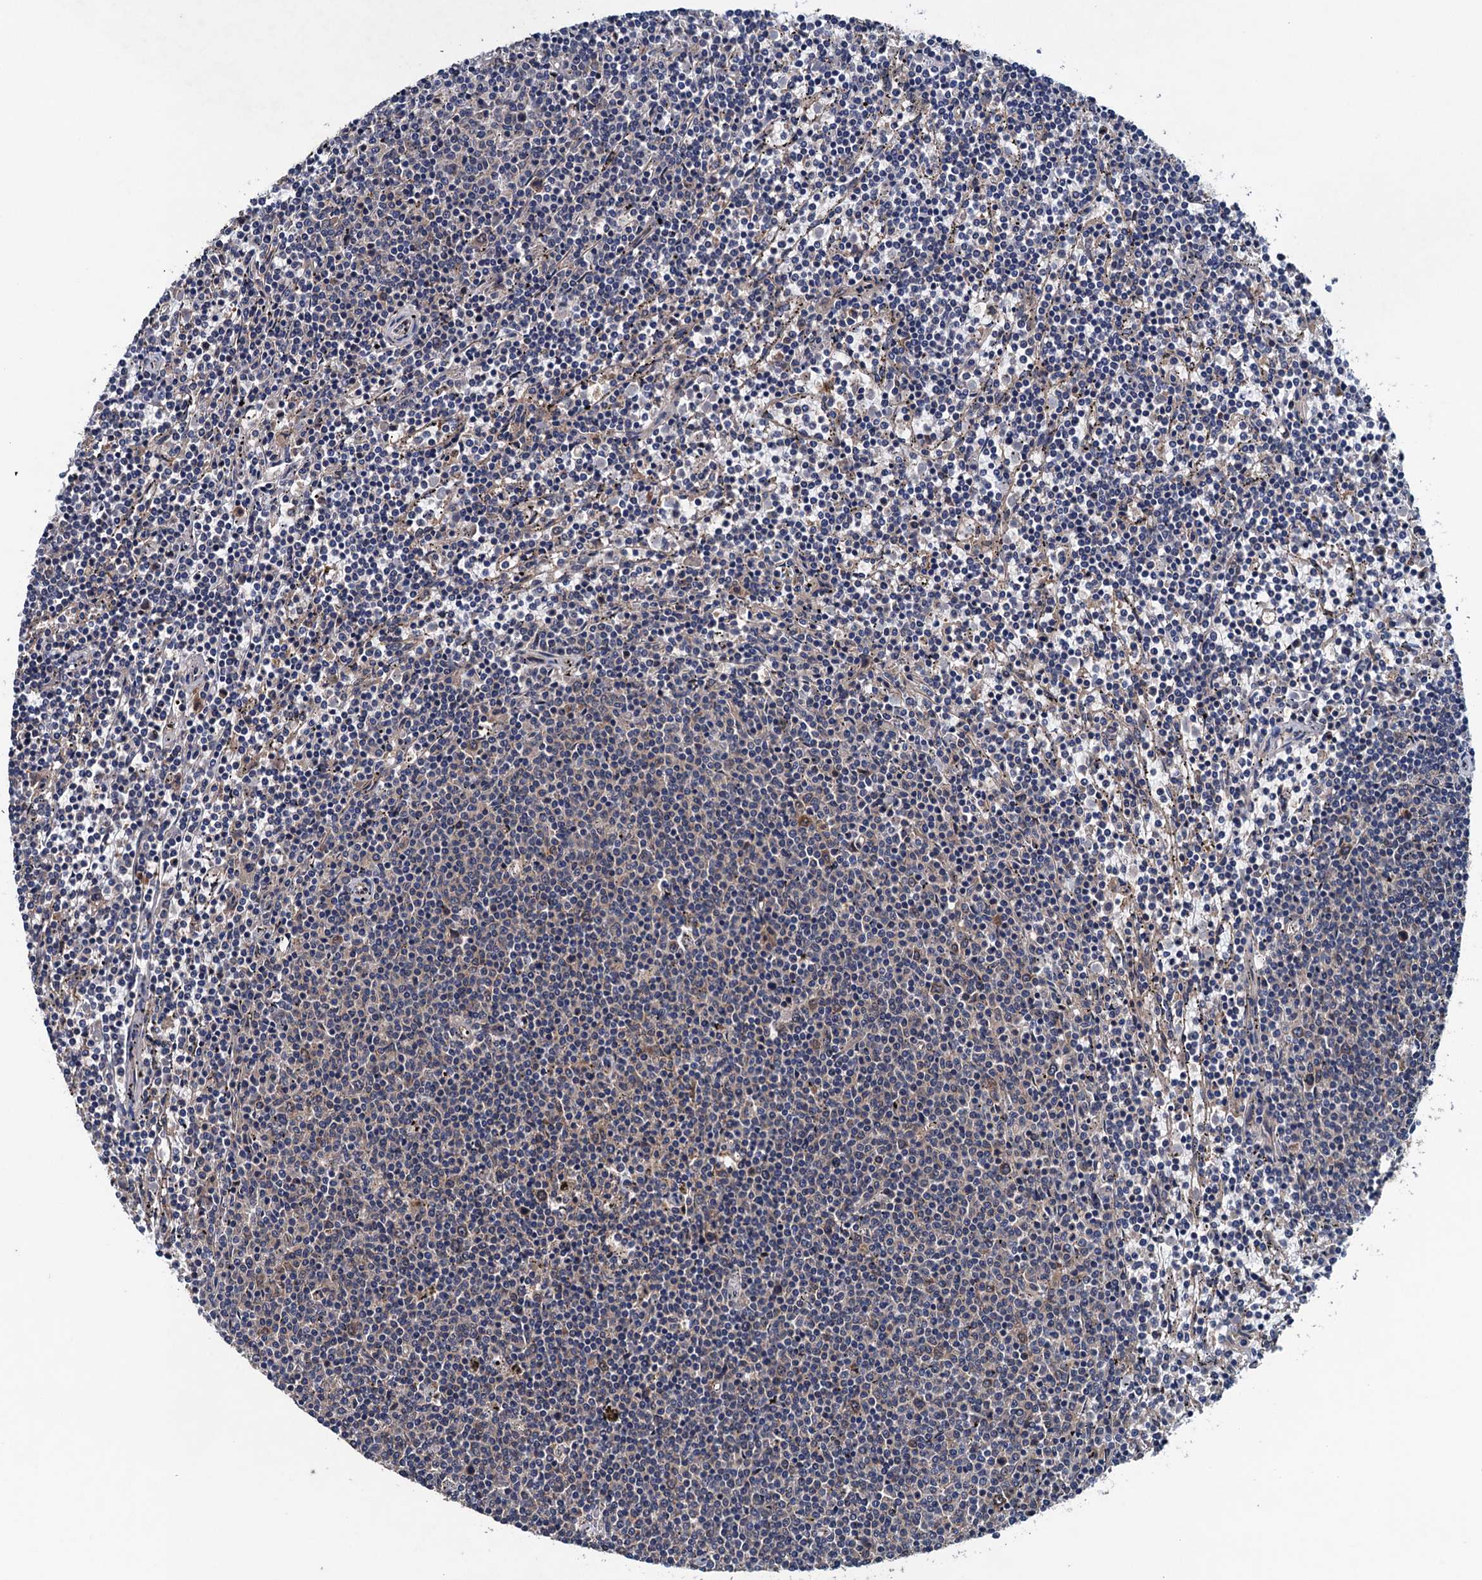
{"staining": {"intensity": "negative", "quantity": "none", "location": "none"}, "tissue": "lymphoma", "cell_type": "Tumor cells", "image_type": "cancer", "snomed": [{"axis": "morphology", "description": "Malignant lymphoma, non-Hodgkin's type, Low grade"}, {"axis": "topography", "description": "Spleen"}], "caption": "Low-grade malignant lymphoma, non-Hodgkin's type was stained to show a protein in brown. There is no significant positivity in tumor cells.", "gene": "BLTP3B", "patient": {"sex": "female", "age": 50}}